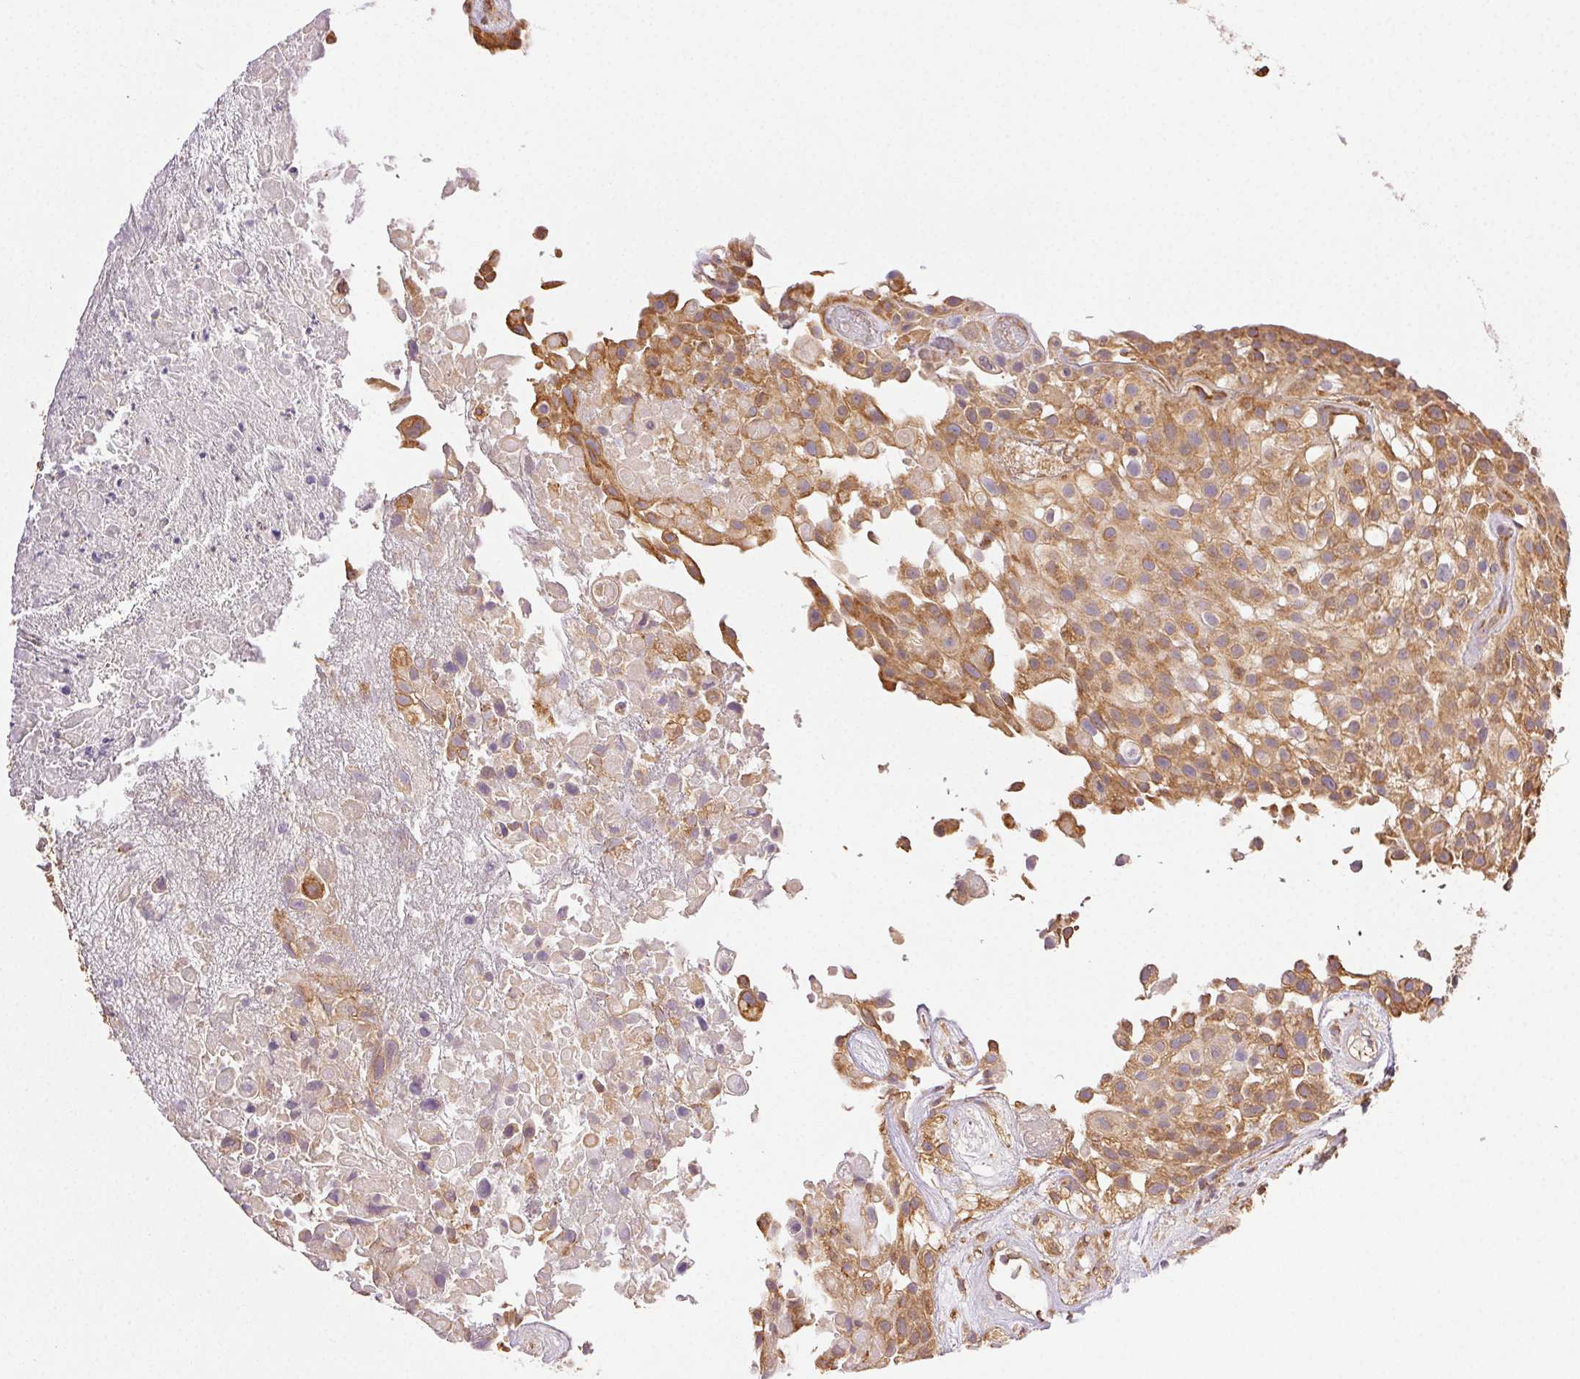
{"staining": {"intensity": "moderate", "quantity": ">75%", "location": "cytoplasmic/membranous"}, "tissue": "urothelial cancer", "cell_type": "Tumor cells", "image_type": "cancer", "snomed": [{"axis": "morphology", "description": "Urothelial carcinoma, High grade"}, {"axis": "topography", "description": "Urinary bladder"}], "caption": "Human urothelial cancer stained with a brown dye shows moderate cytoplasmic/membranous positive staining in about >75% of tumor cells.", "gene": "ENTREP1", "patient": {"sex": "male", "age": 56}}